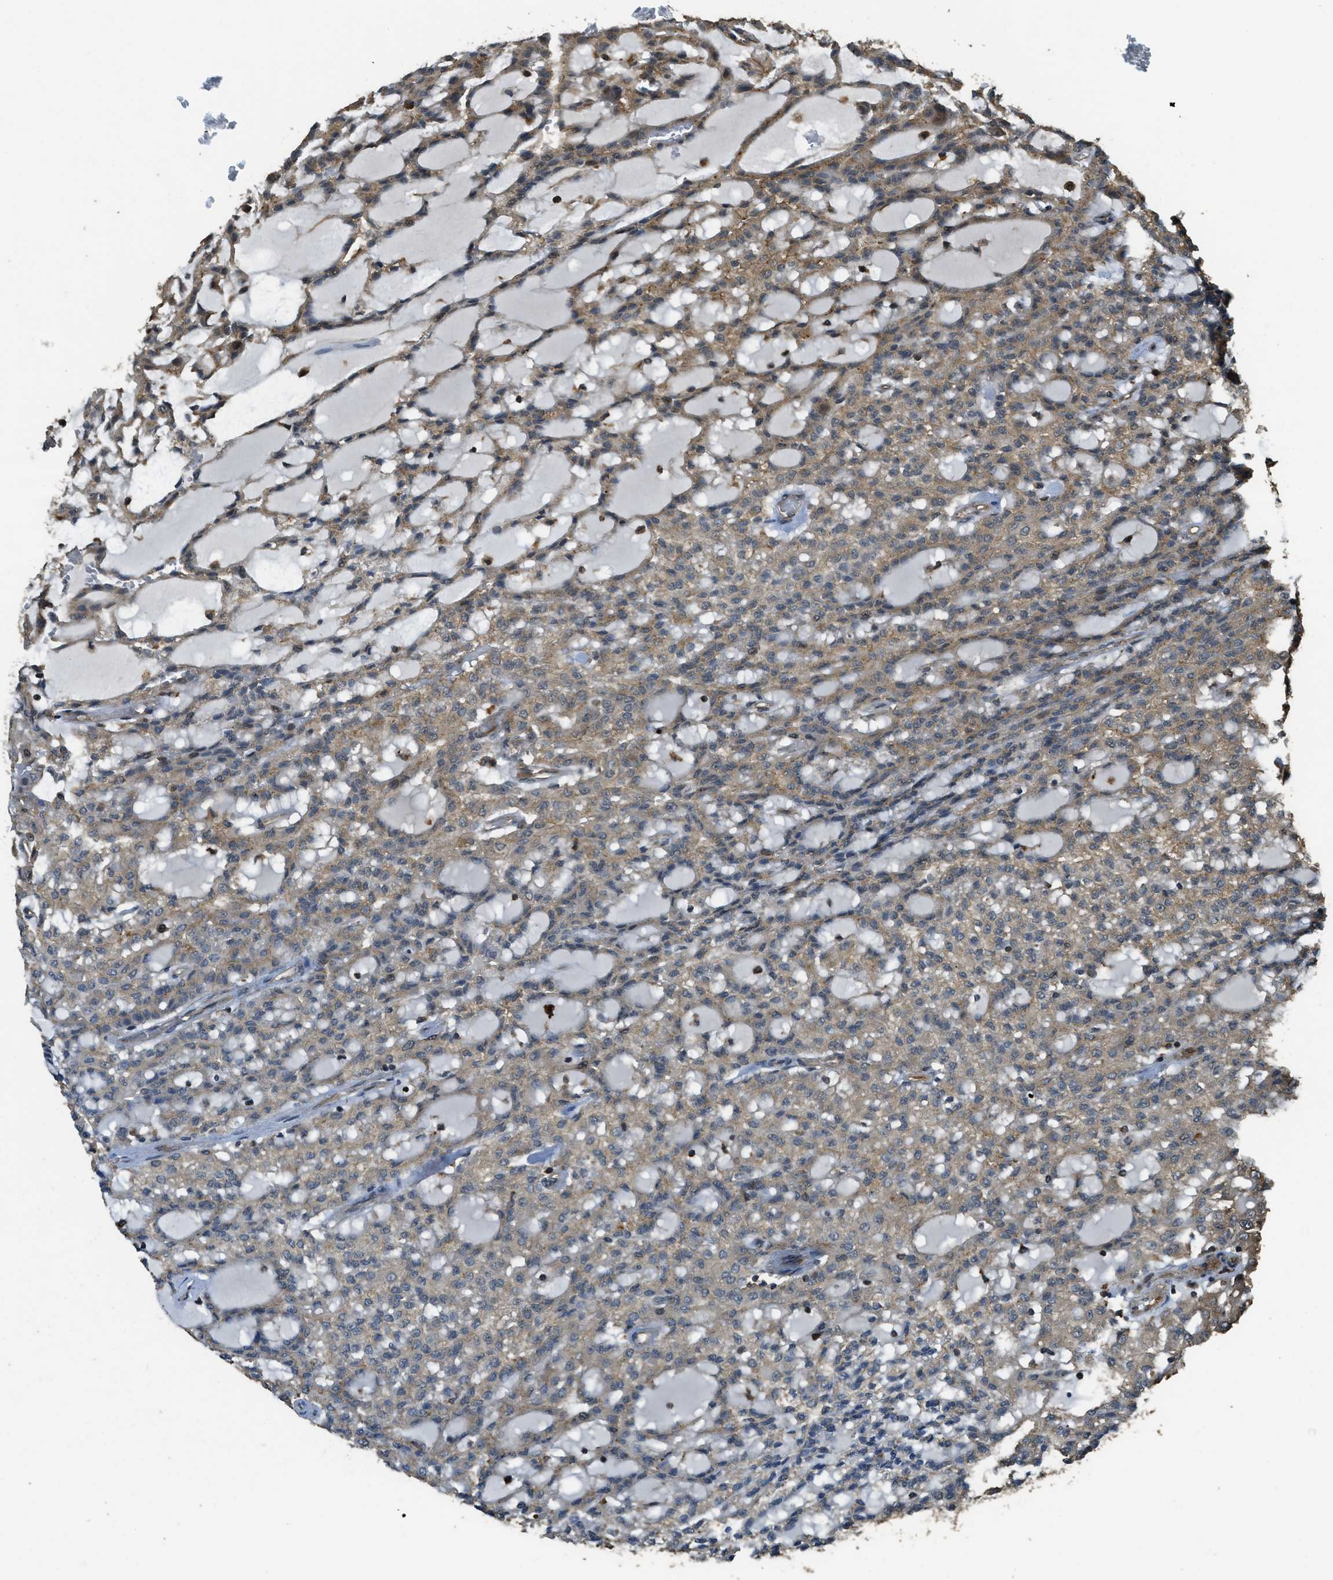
{"staining": {"intensity": "moderate", "quantity": ">75%", "location": "cytoplasmic/membranous"}, "tissue": "renal cancer", "cell_type": "Tumor cells", "image_type": "cancer", "snomed": [{"axis": "morphology", "description": "Adenocarcinoma, NOS"}, {"axis": "topography", "description": "Kidney"}], "caption": "Immunohistochemistry micrograph of human renal cancer stained for a protein (brown), which exhibits medium levels of moderate cytoplasmic/membranous staining in approximately >75% of tumor cells.", "gene": "PPP6R3", "patient": {"sex": "male", "age": 63}}